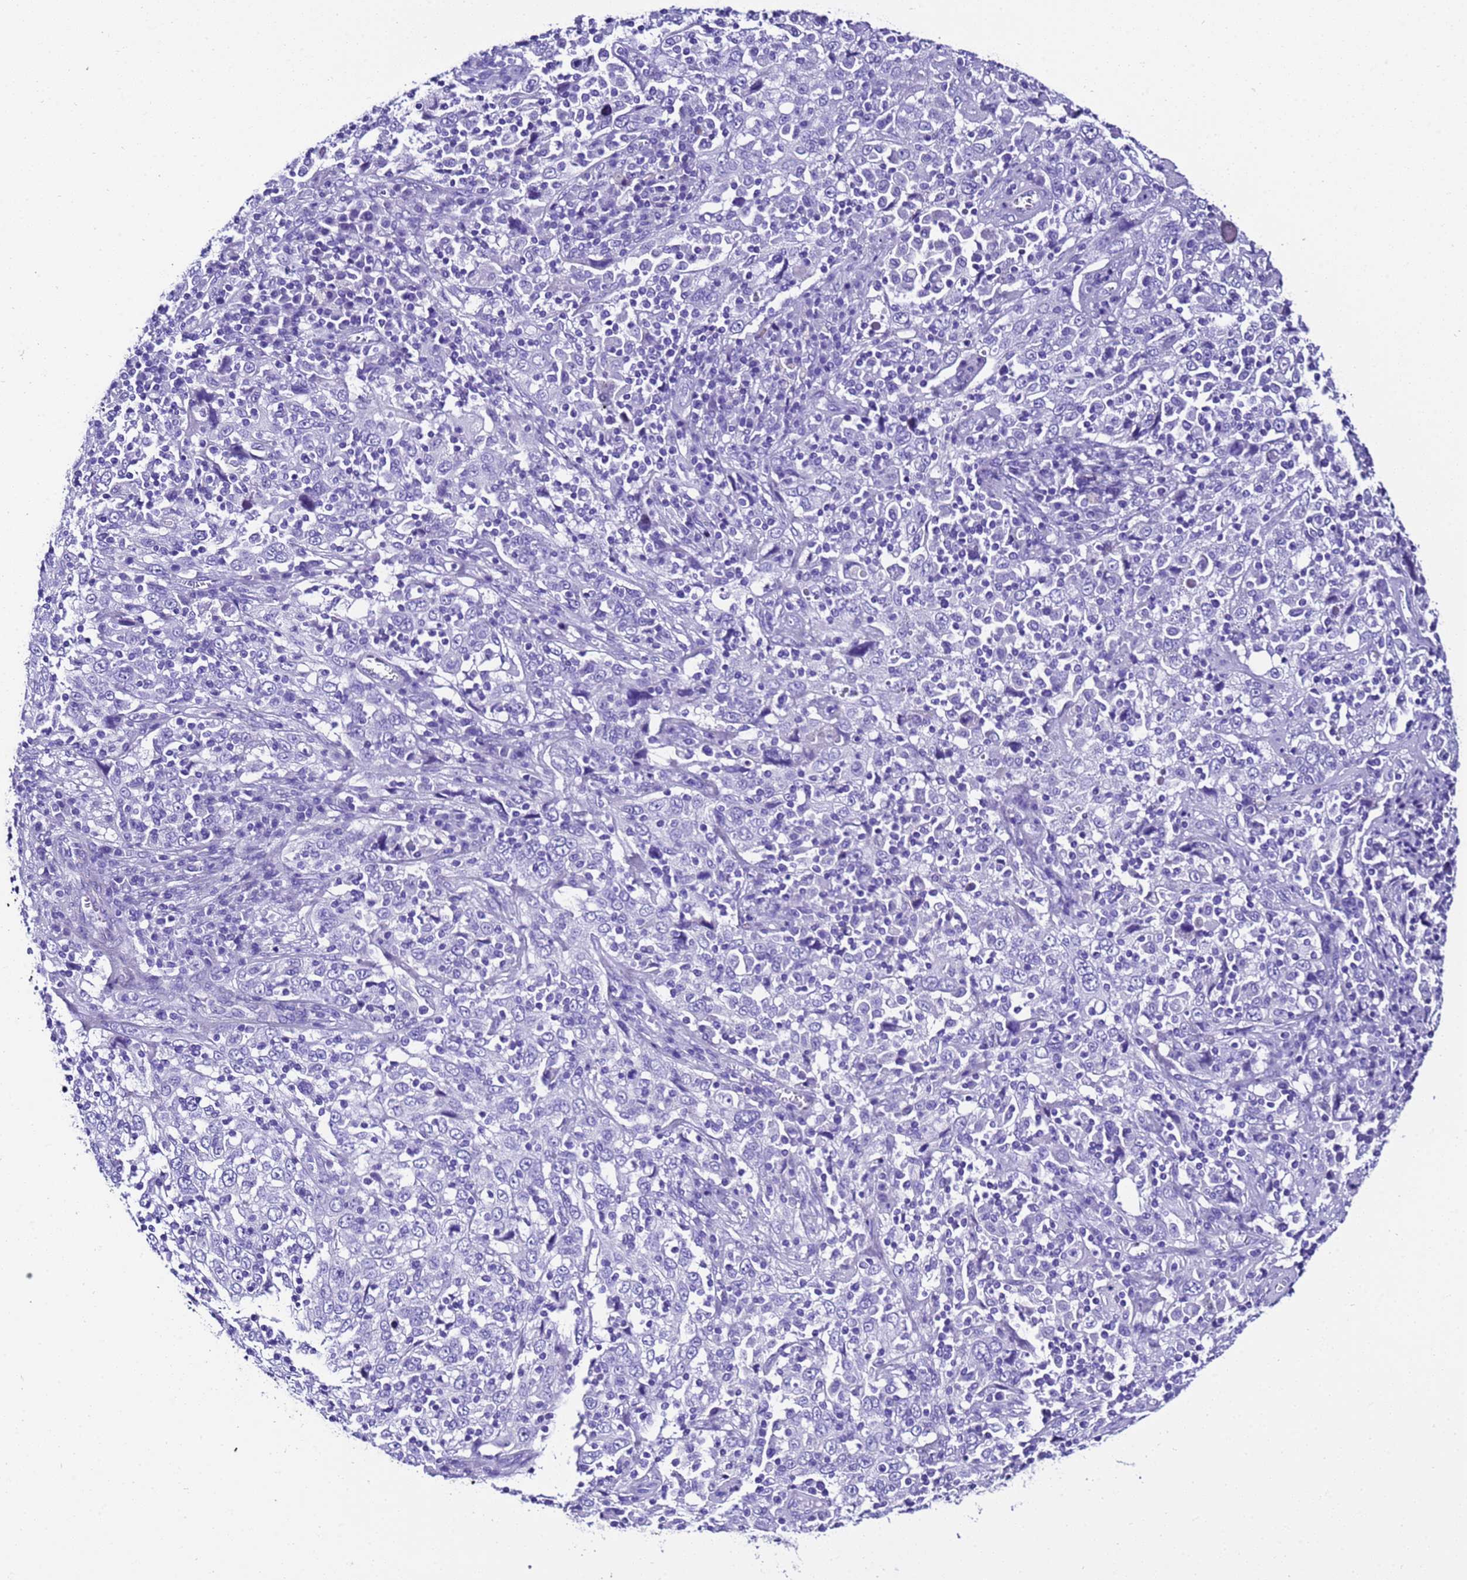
{"staining": {"intensity": "negative", "quantity": "none", "location": "none"}, "tissue": "cervical cancer", "cell_type": "Tumor cells", "image_type": "cancer", "snomed": [{"axis": "morphology", "description": "Squamous cell carcinoma, NOS"}, {"axis": "topography", "description": "Cervix"}], "caption": "Immunohistochemistry (IHC) of cervical squamous cell carcinoma reveals no expression in tumor cells.", "gene": "ZNF417", "patient": {"sex": "female", "age": 46}}